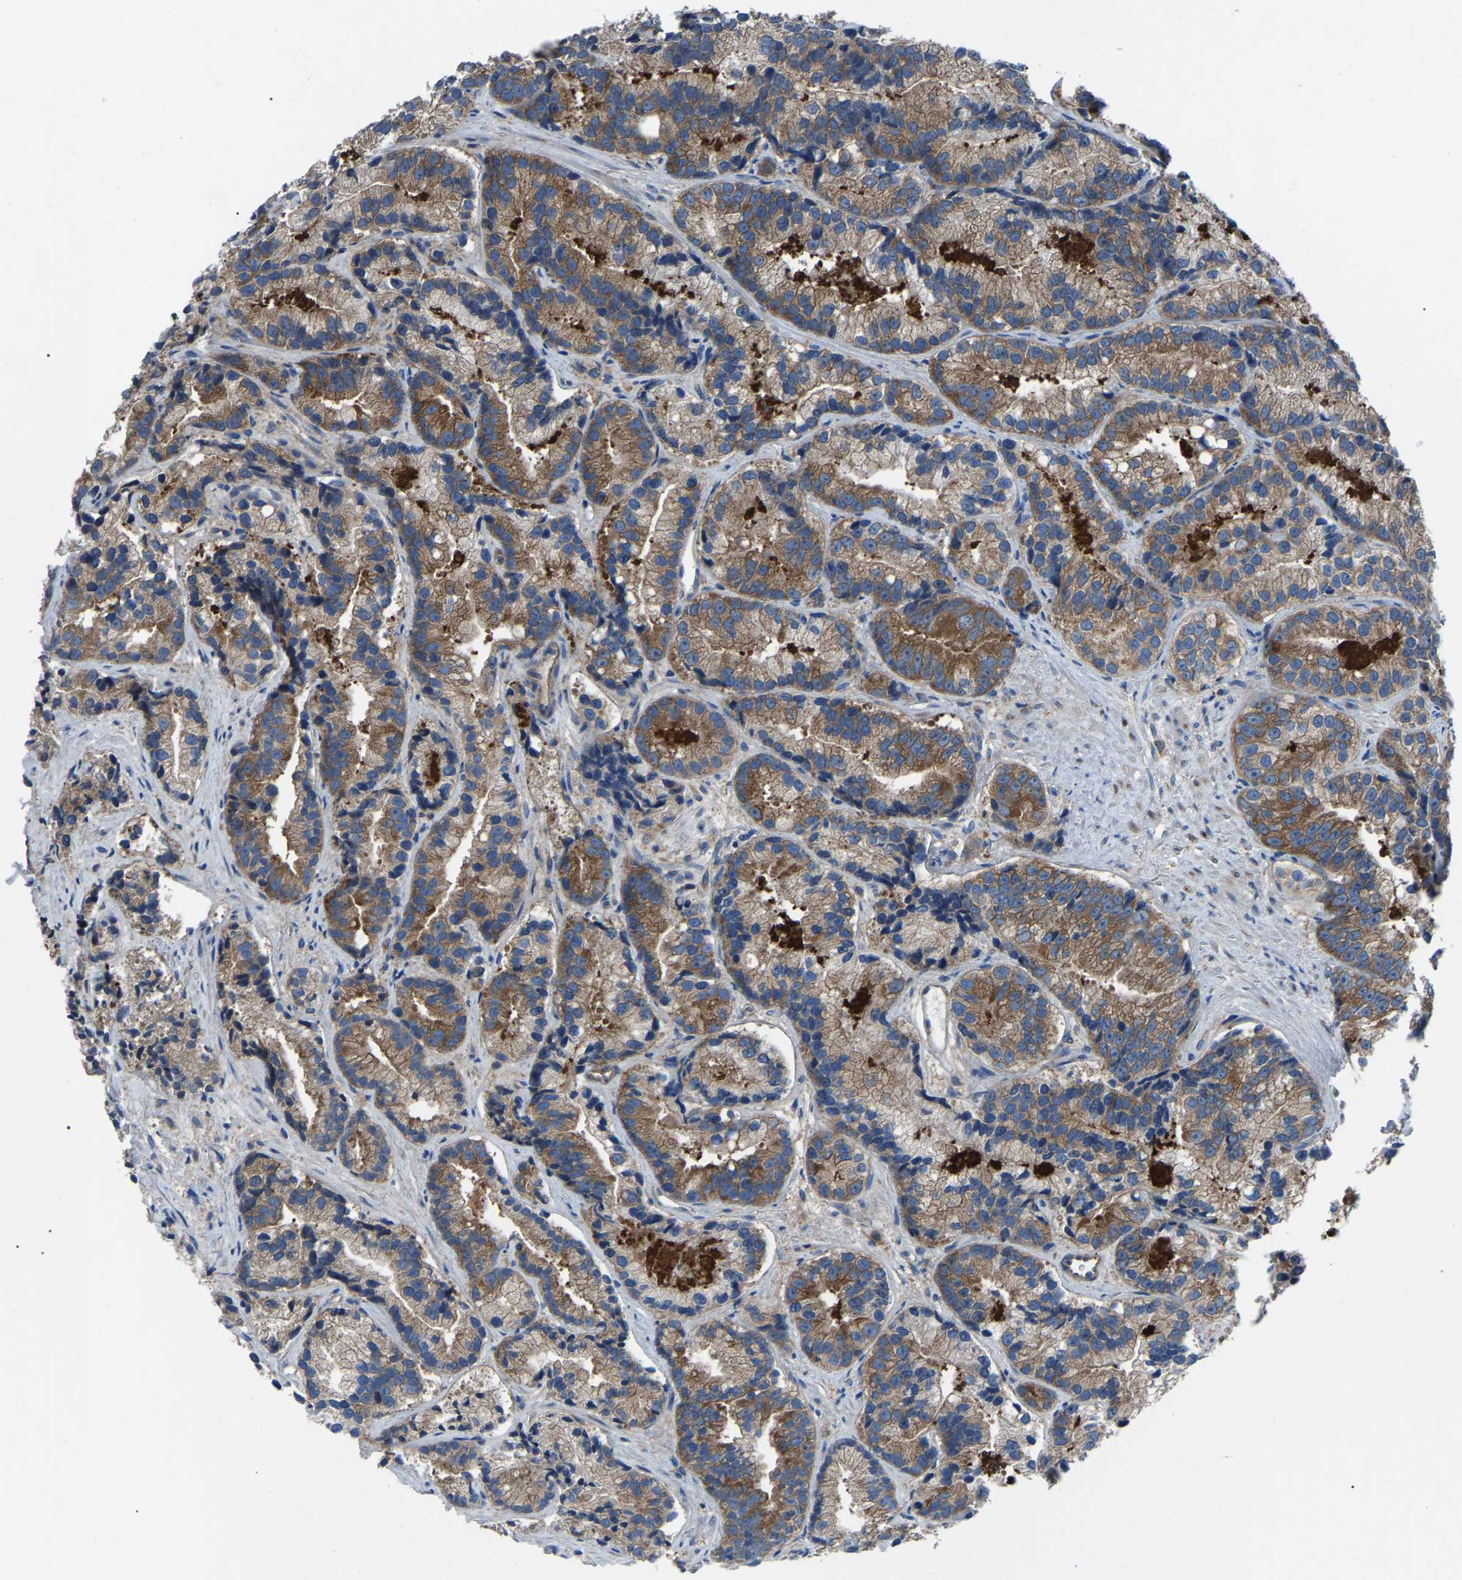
{"staining": {"intensity": "moderate", "quantity": ">75%", "location": "cytoplasmic/membranous"}, "tissue": "prostate cancer", "cell_type": "Tumor cells", "image_type": "cancer", "snomed": [{"axis": "morphology", "description": "Adenocarcinoma, Low grade"}, {"axis": "topography", "description": "Prostate"}], "caption": "High-magnification brightfield microscopy of prostate cancer (low-grade adenocarcinoma) stained with DAB (brown) and counterstained with hematoxylin (blue). tumor cells exhibit moderate cytoplasmic/membranous staining is seen in approximately>75% of cells.", "gene": "AIMP1", "patient": {"sex": "male", "age": 89}}